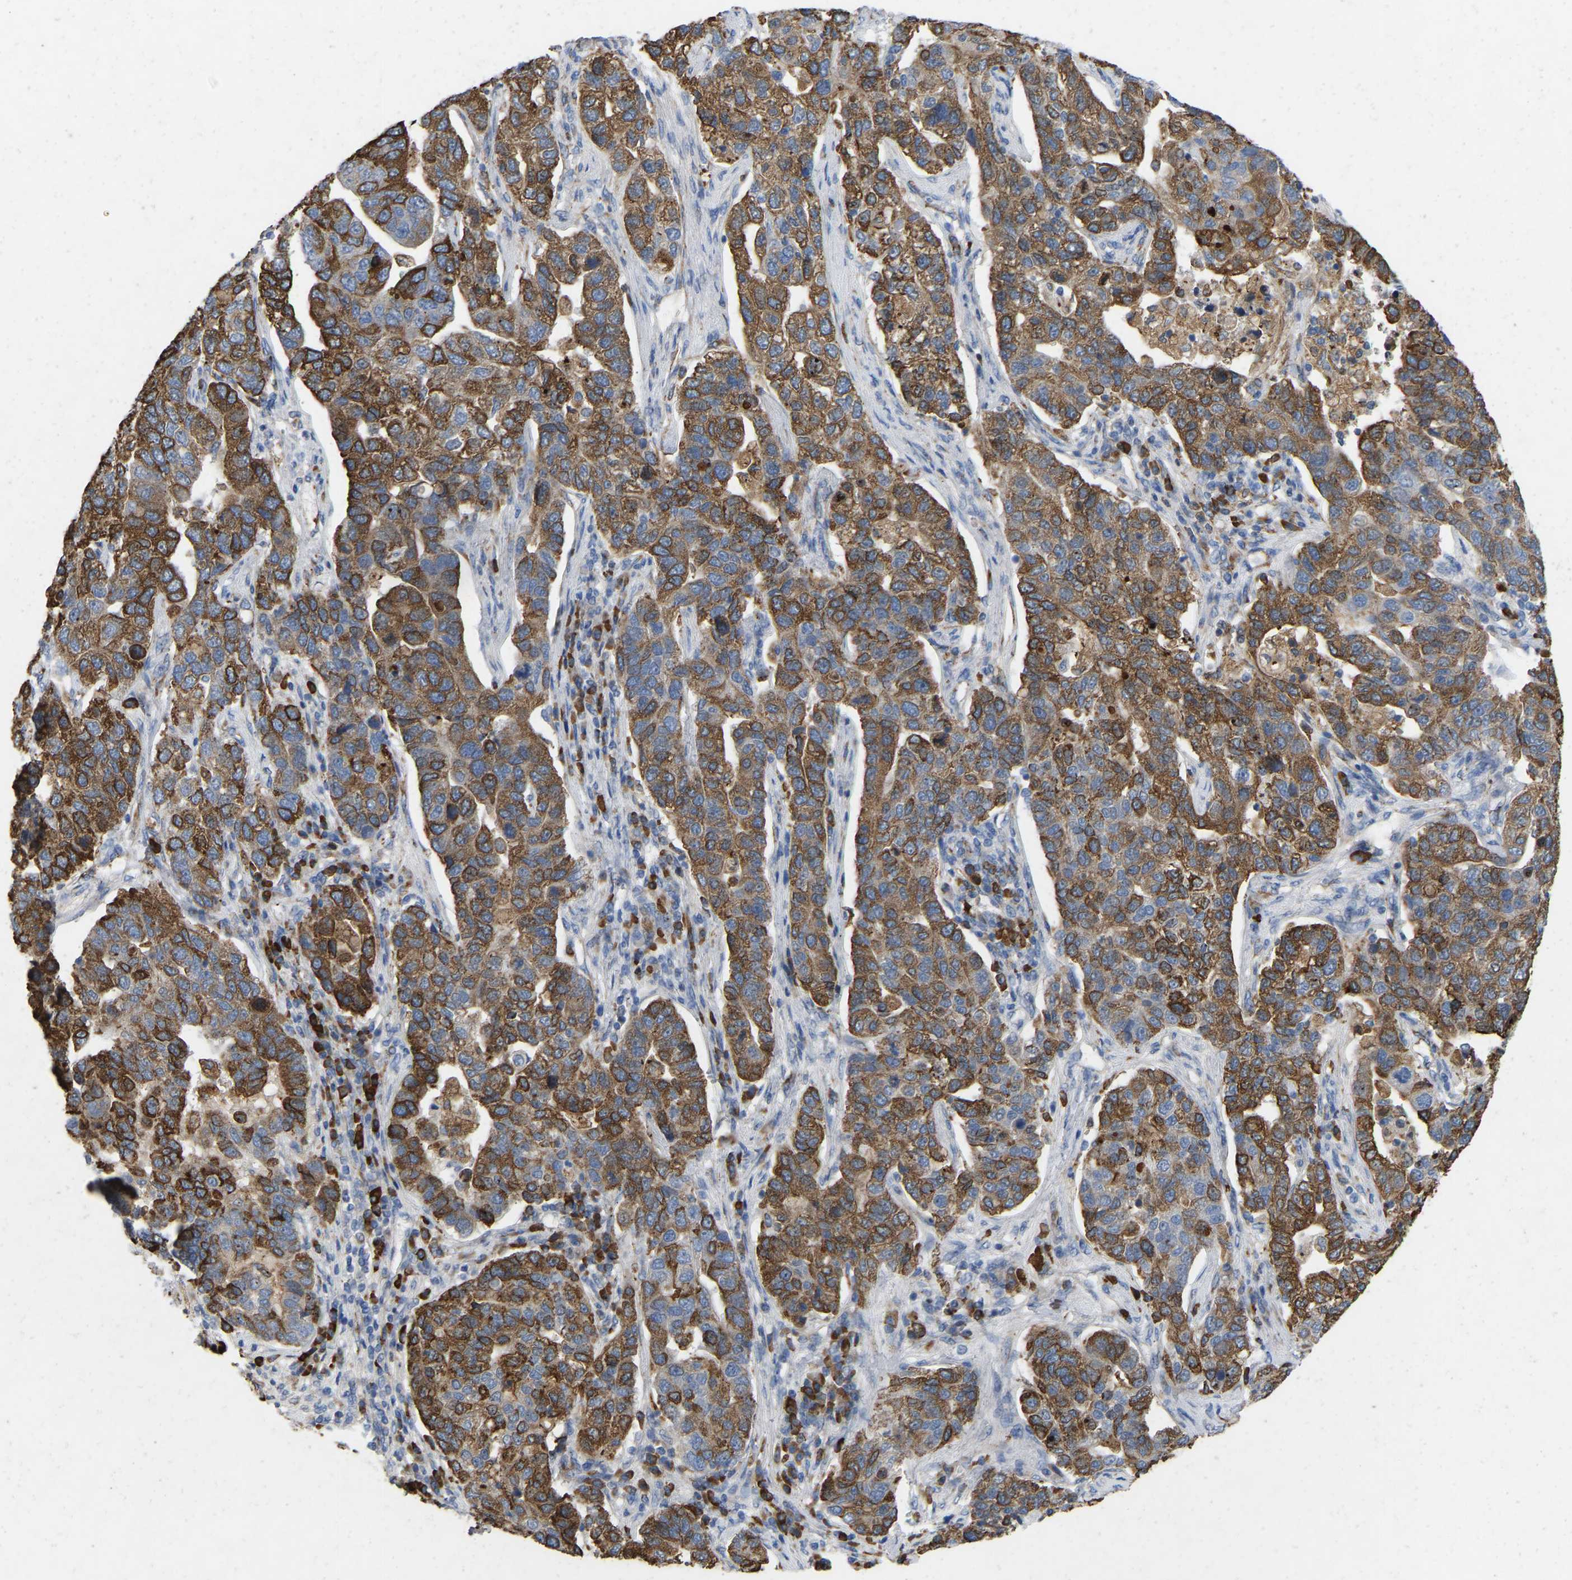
{"staining": {"intensity": "strong", "quantity": "25%-75%", "location": "cytoplasmic/membranous"}, "tissue": "pancreatic cancer", "cell_type": "Tumor cells", "image_type": "cancer", "snomed": [{"axis": "morphology", "description": "Adenocarcinoma, NOS"}, {"axis": "topography", "description": "Pancreas"}], "caption": "Tumor cells demonstrate high levels of strong cytoplasmic/membranous positivity in approximately 25%-75% of cells in human adenocarcinoma (pancreatic).", "gene": "RHEB", "patient": {"sex": "female", "age": 61}}